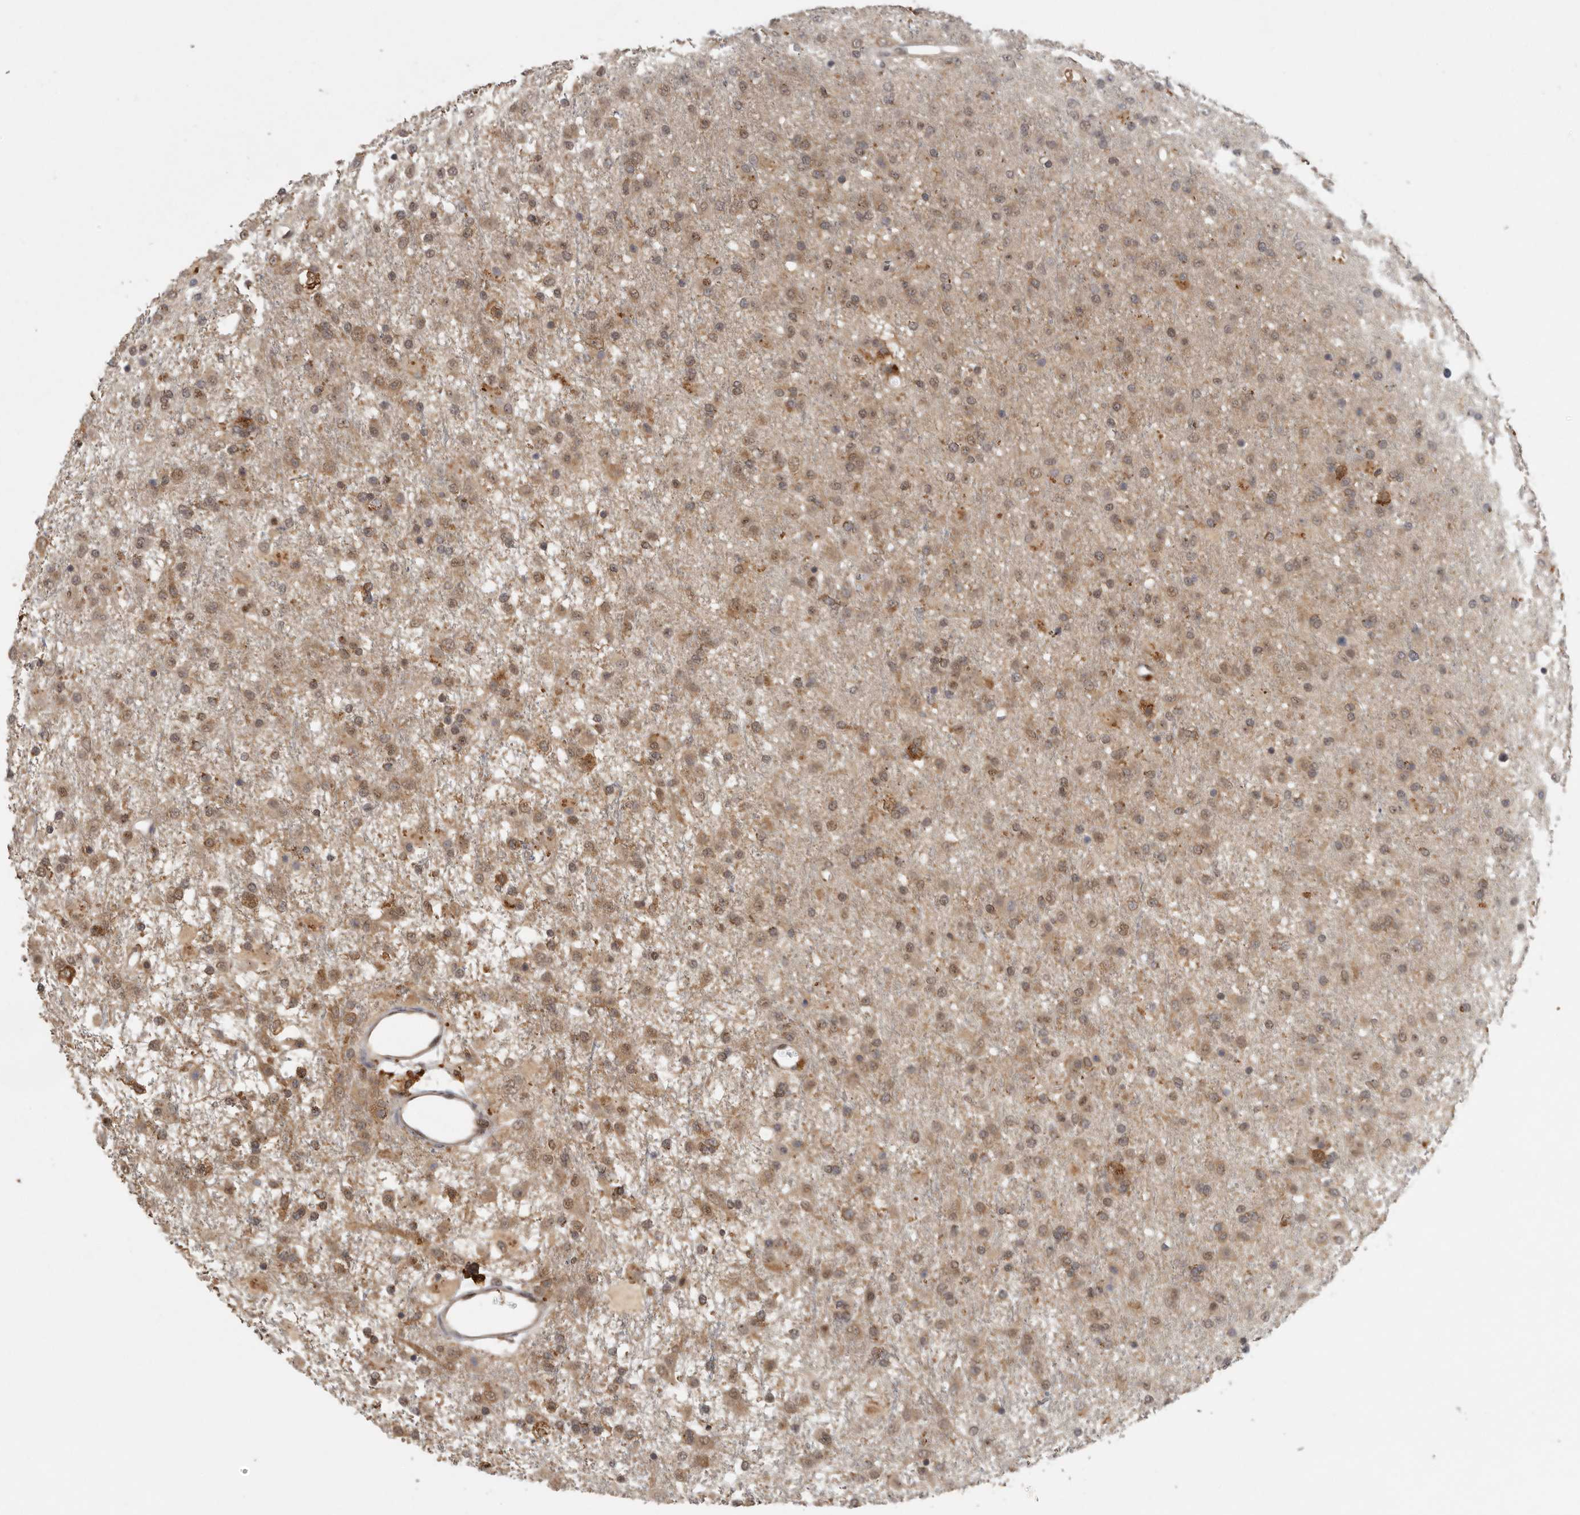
{"staining": {"intensity": "moderate", "quantity": ">75%", "location": "cytoplasmic/membranous,nuclear"}, "tissue": "glioma", "cell_type": "Tumor cells", "image_type": "cancer", "snomed": [{"axis": "morphology", "description": "Glioma, malignant, Low grade"}, {"axis": "topography", "description": "Brain"}], "caption": "Immunohistochemistry (DAB) staining of human malignant low-grade glioma displays moderate cytoplasmic/membranous and nuclear protein staining in about >75% of tumor cells.", "gene": "CCT8", "patient": {"sex": "male", "age": 65}}